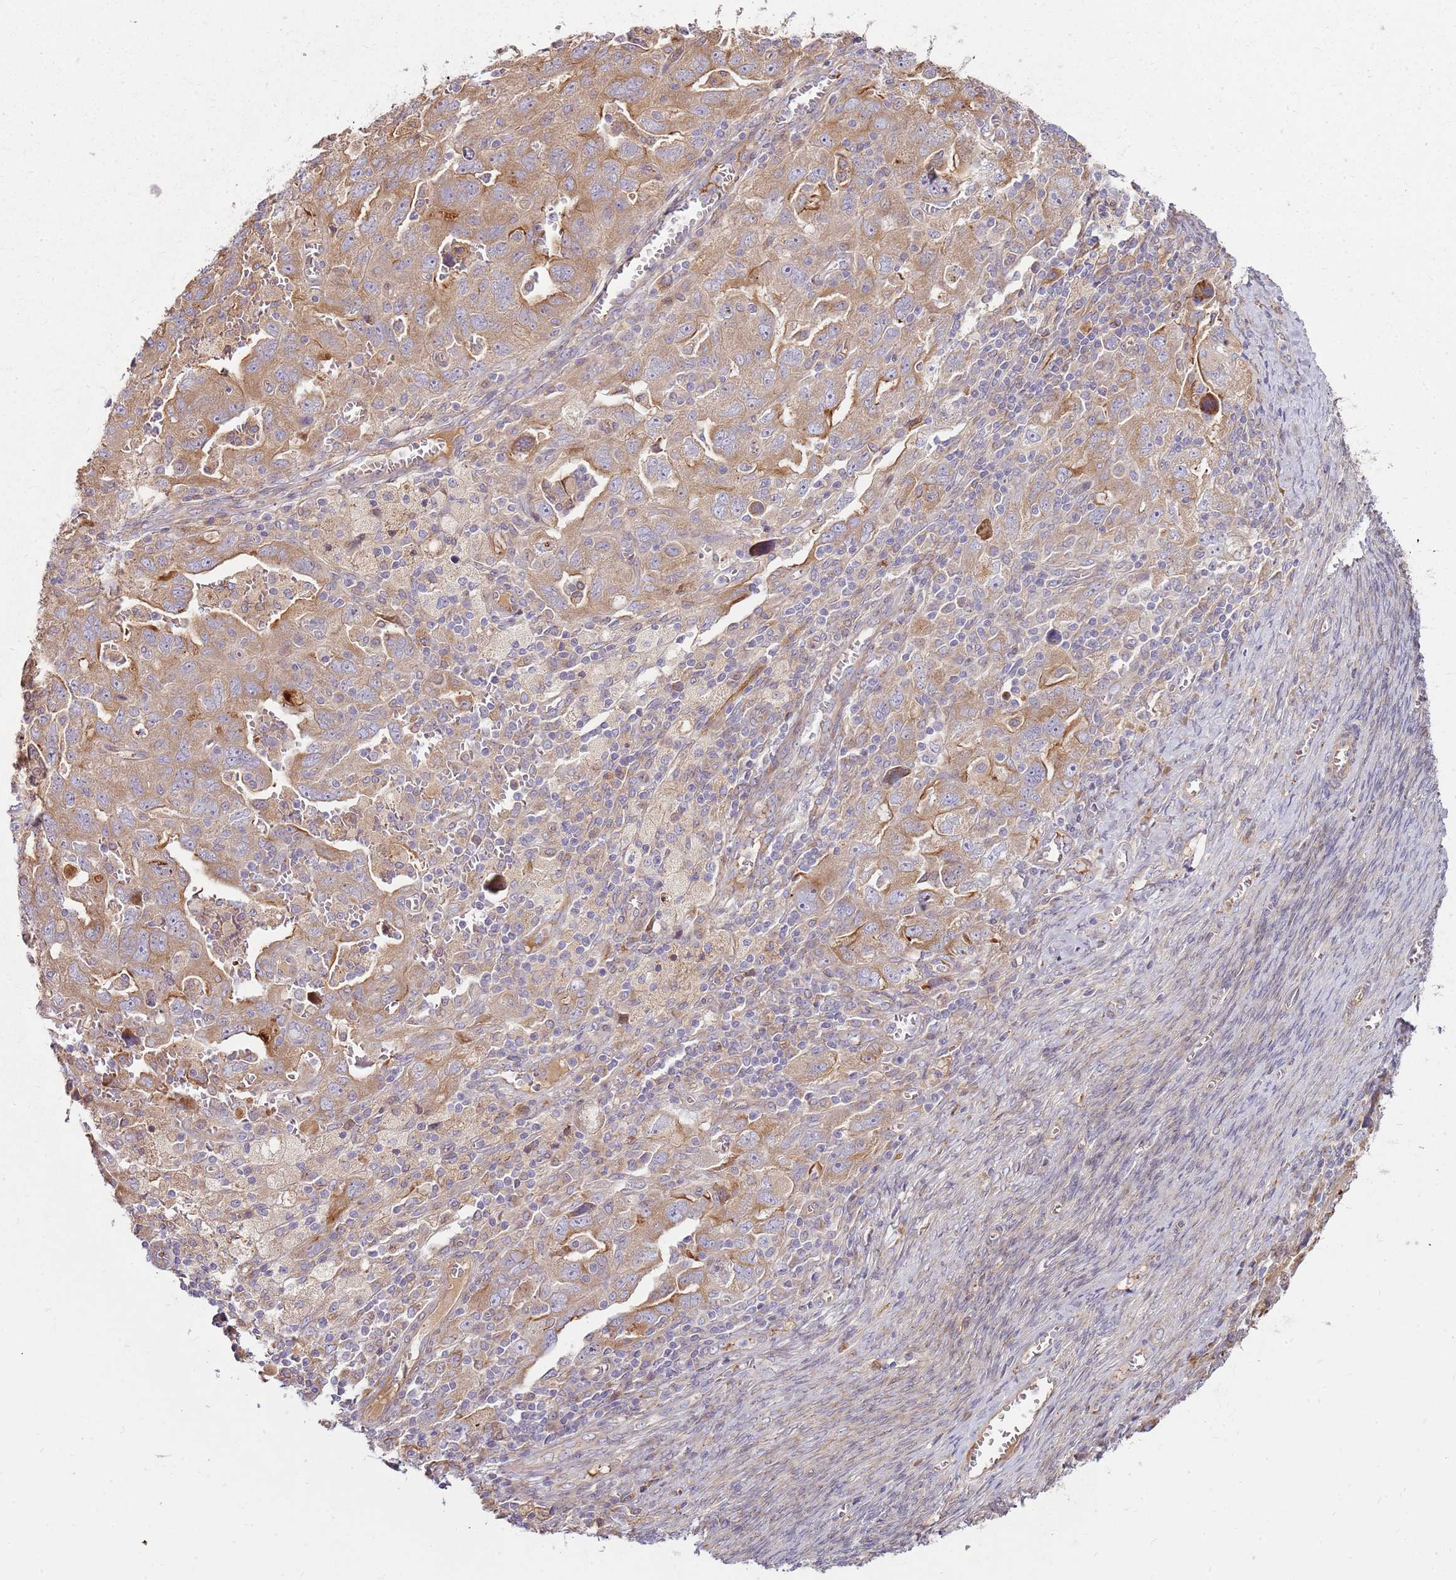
{"staining": {"intensity": "moderate", "quantity": ">75%", "location": "cytoplasmic/membranous"}, "tissue": "ovarian cancer", "cell_type": "Tumor cells", "image_type": "cancer", "snomed": [{"axis": "morphology", "description": "Carcinoma, NOS"}, {"axis": "morphology", "description": "Cystadenocarcinoma, serous, NOS"}, {"axis": "topography", "description": "Ovary"}], "caption": "Protein staining demonstrates moderate cytoplasmic/membranous staining in about >75% of tumor cells in ovarian cancer (serous cystadenocarcinoma).", "gene": "EMC1", "patient": {"sex": "female", "age": 69}}